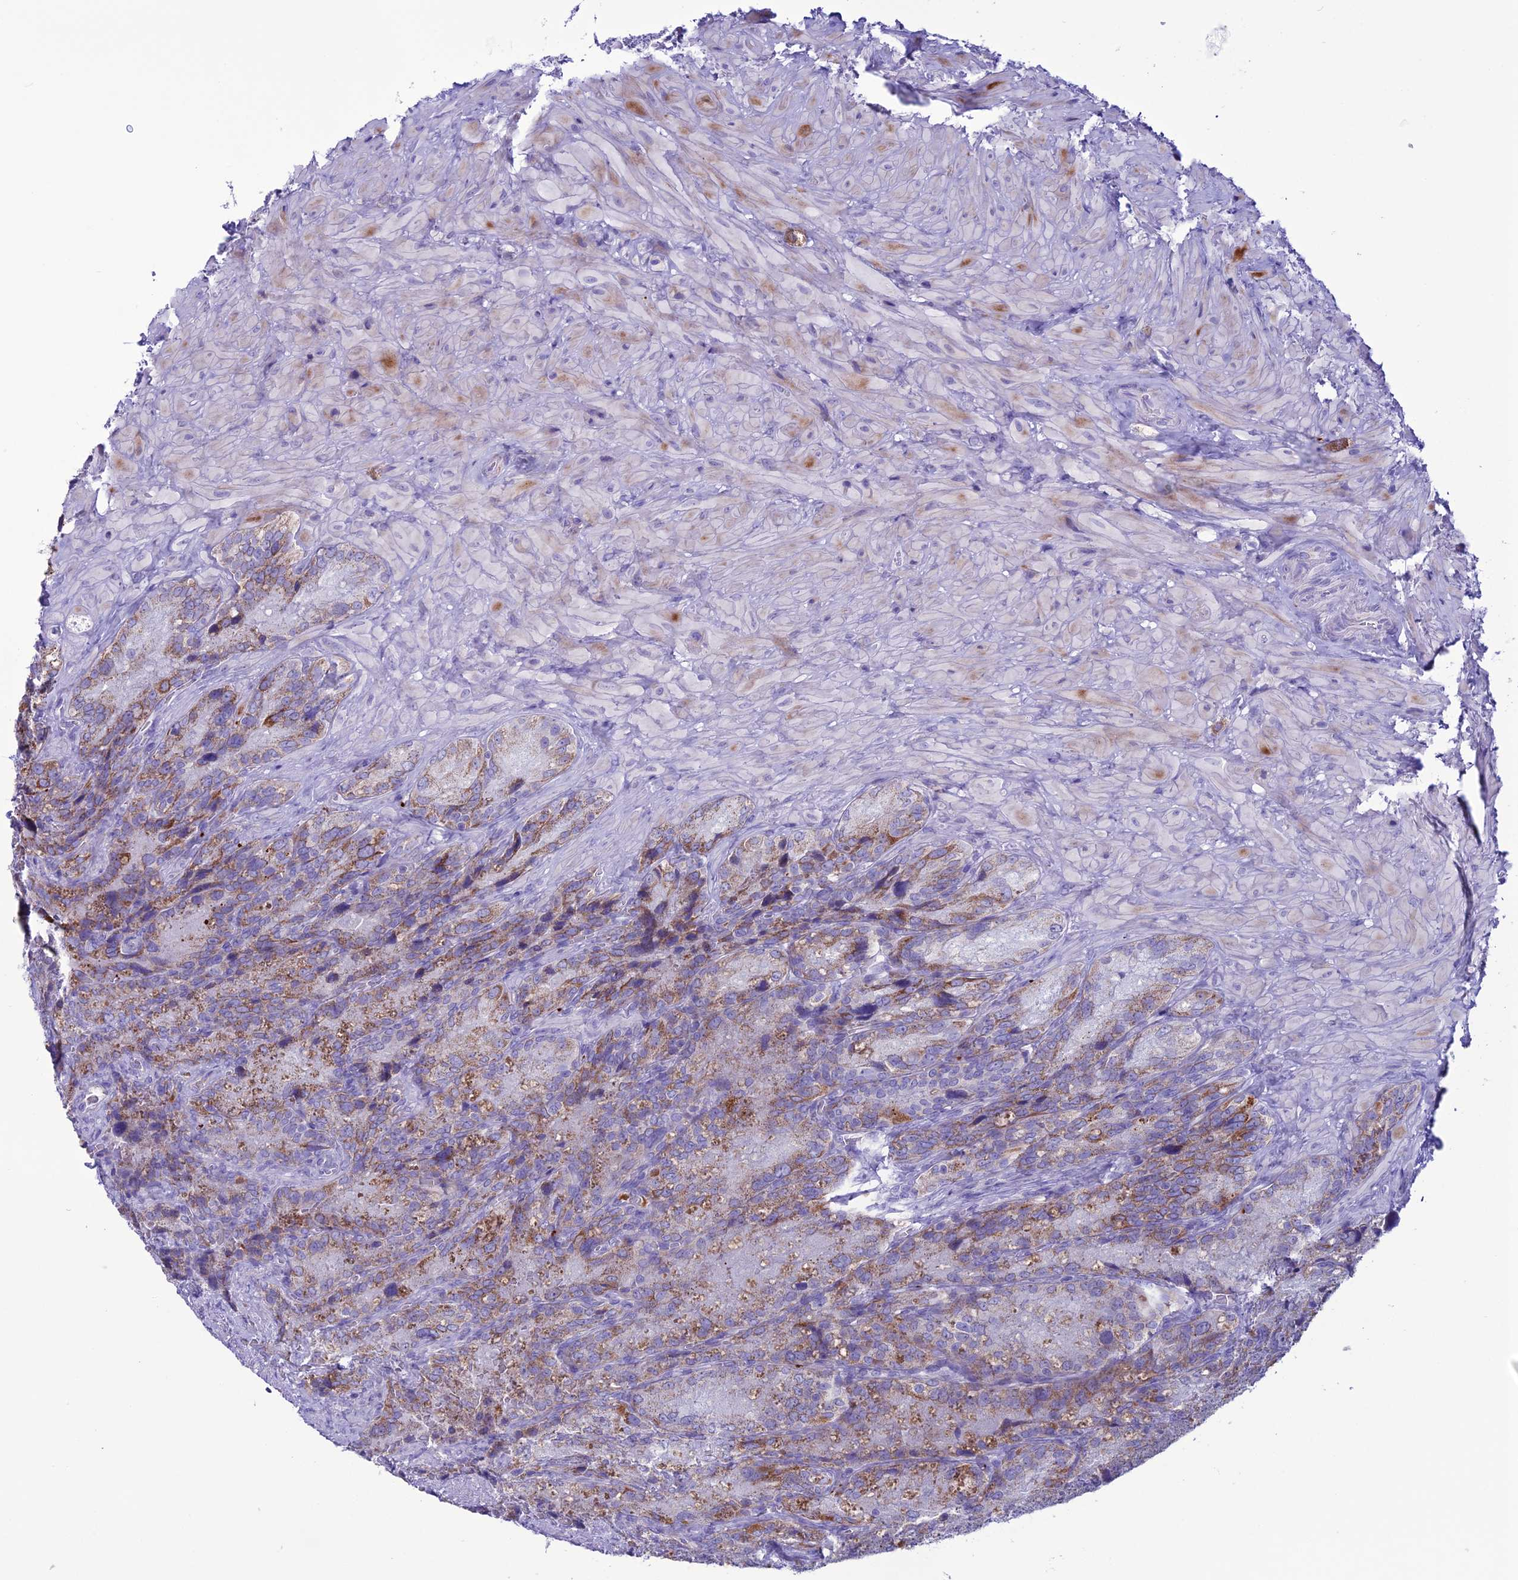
{"staining": {"intensity": "moderate", "quantity": "25%-75%", "location": "cytoplasmic/membranous"}, "tissue": "seminal vesicle", "cell_type": "Glandular cells", "image_type": "normal", "snomed": [{"axis": "morphology", "description": "Normal tissue, NOS"}, {"axis": "topography", "description": "Seminal veicle"}], "caption": "Benign seminal vesicle was stained to show a protein in brown. There is medium levels of moderate cytoplasmic/membranous positivity in approximately 25%-75% of glandular cells. The staining is performed using DAB brown chromogen to label protein expression. The nuclei are counter-stained blue using hematoxylin.", "gene": "C21orf140", "patient": {"sex": "male", "age": 62}}